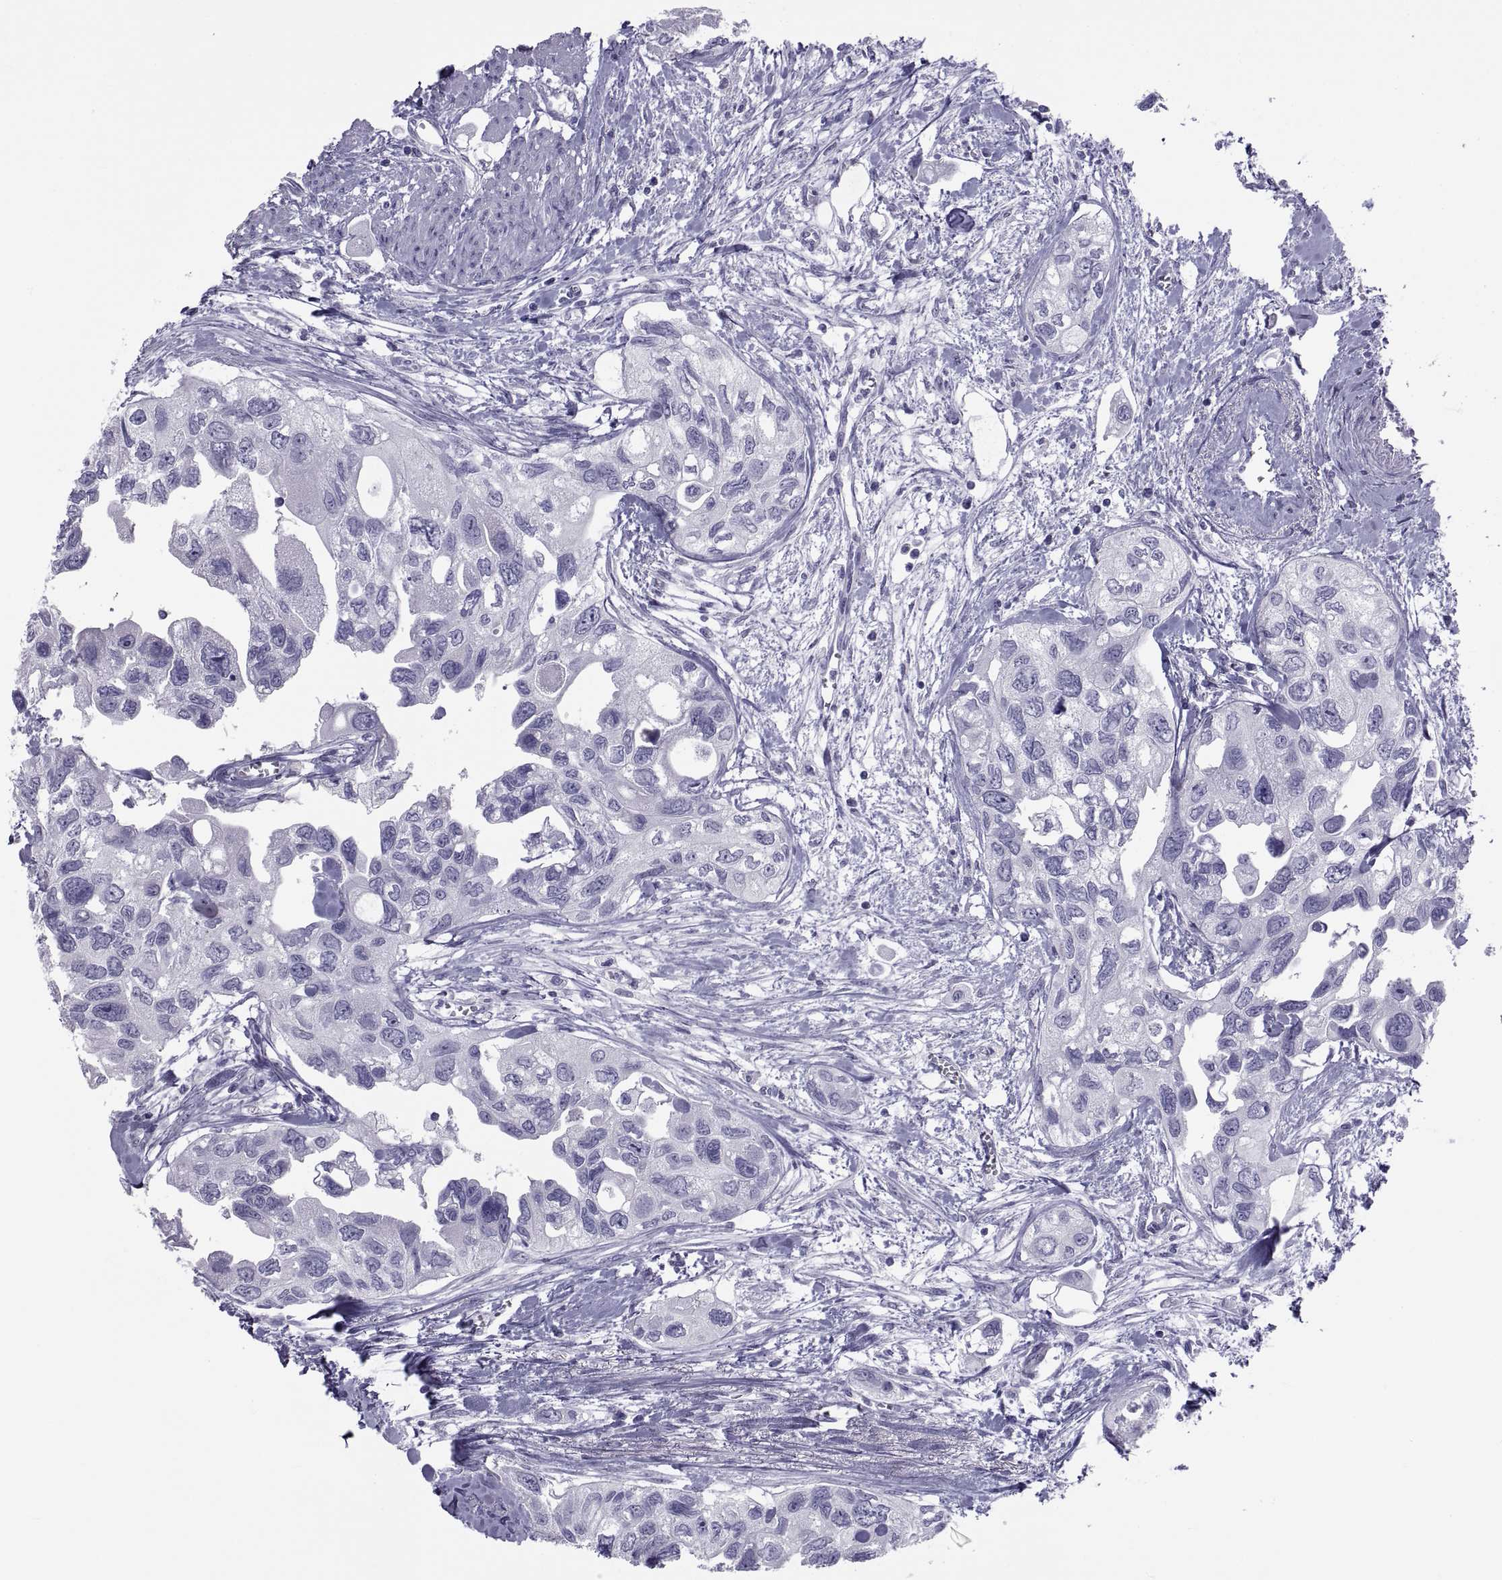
{"staining": {"intensity": "negative", "quantity": "none", "location": "none"}, "tissue": "urothelial cancer", "cell_type": "Tumor cells", "image_type": "cancer", "snomed": [{"axis": "morphology", "description": "Urothelial carcinoma, High grade"}, {"axis": "topography", "description": "Urinary bladder"}], "caption": "Immunohistochemistry (IHC) histopathology image of urothelial cancer stained for a protein (brown), which exhibits no staining in tumor cells. (DAB immunohistochemistry (IHC) with hematoxylin counter stain).", "gene": "NPTX2", "patient": {"sex": "male", "age": 59}}